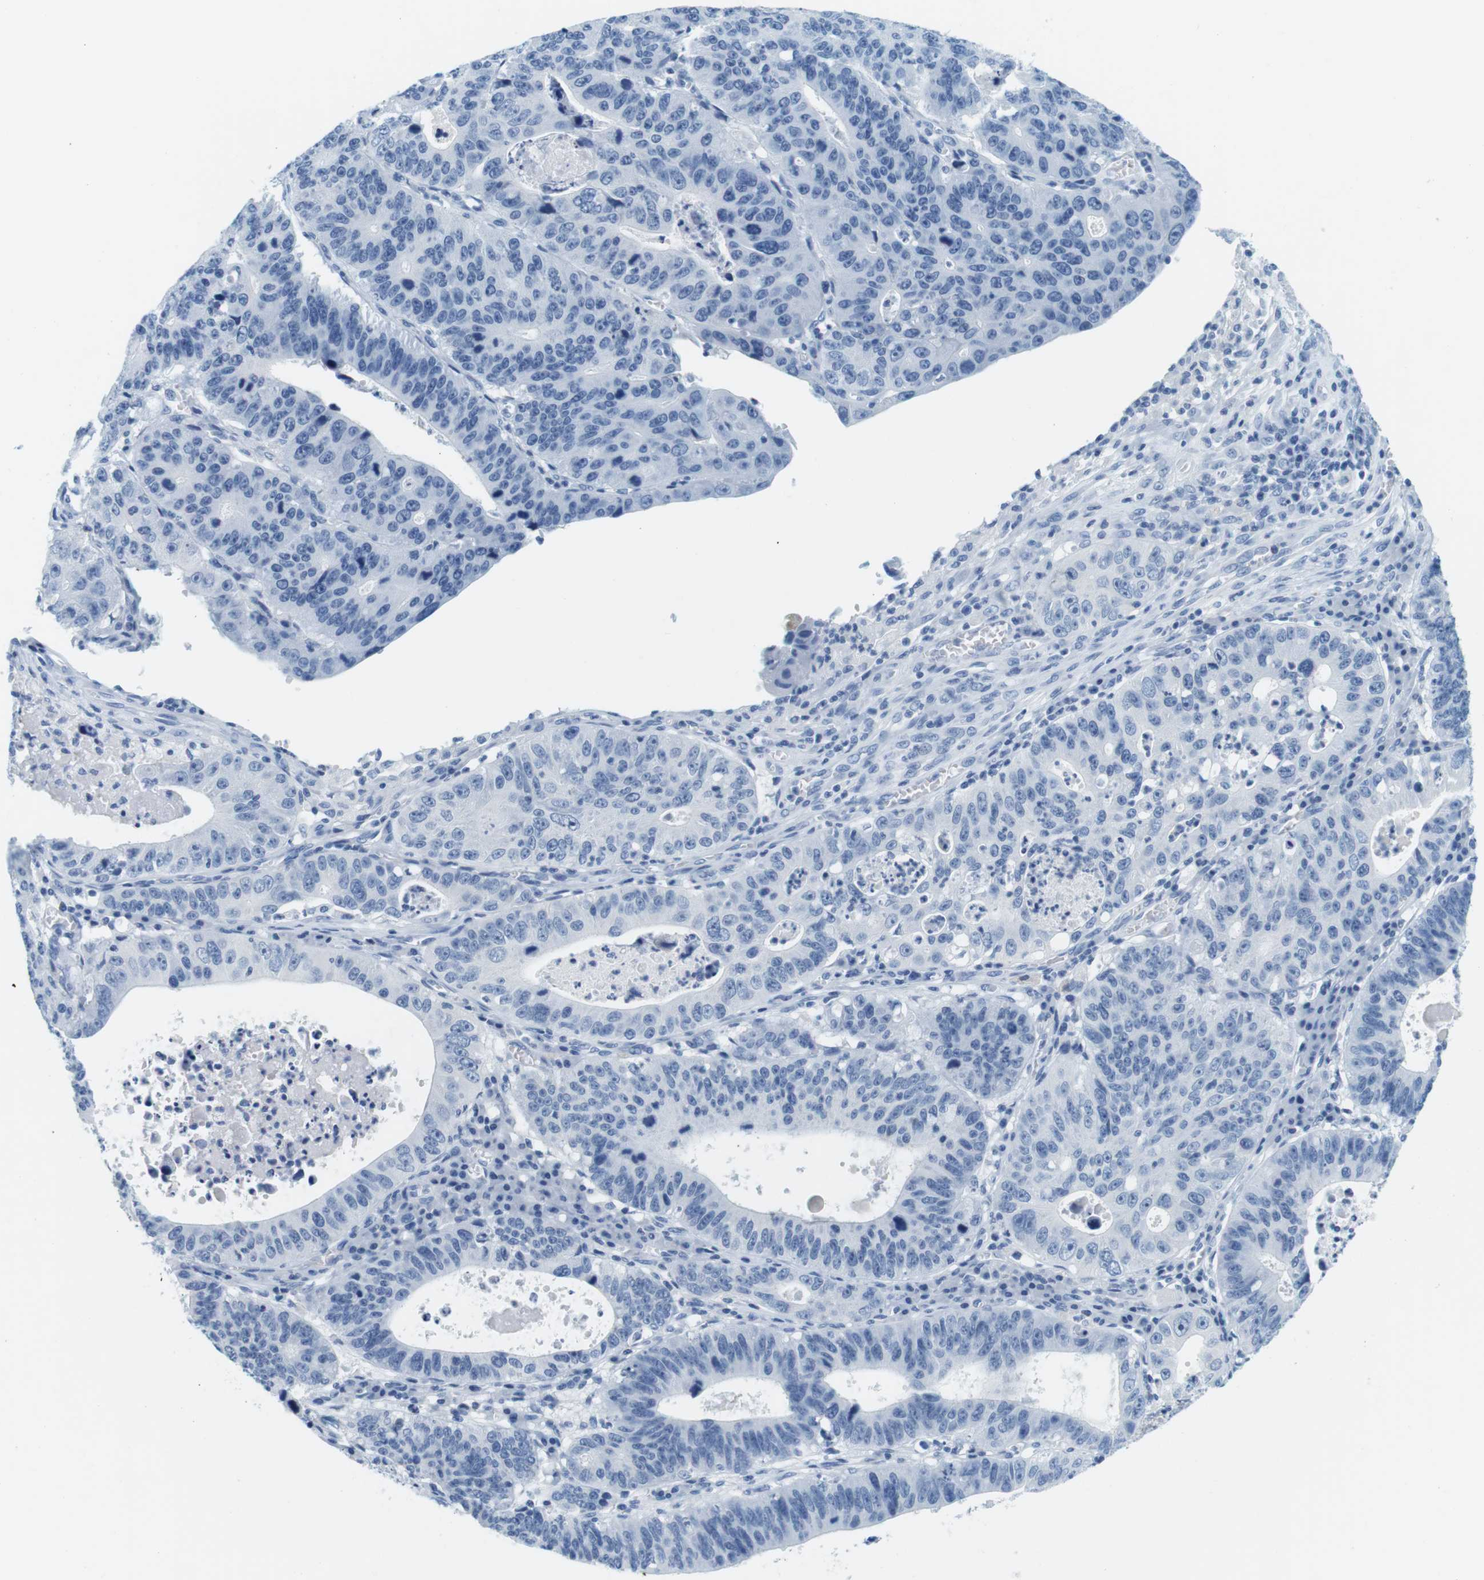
{"staining": {"intensity": "negative", "quantity": "none", "location": "none"}, "tissue": "stomach cancer", "cell_type": "Tumor cells", "image_type": "cancer", "snomed": [{"axis": "morphology", "description": "Adenocarcinoma, NOS"}, {"axis": "topography", "description": "Stomach"}], "caption": "There is no significant staining in tumor cells of stomach cancer (adenocarcinoma).", "gene": "CYP2C9", "patient": {"sex": "male", "age": 59}}